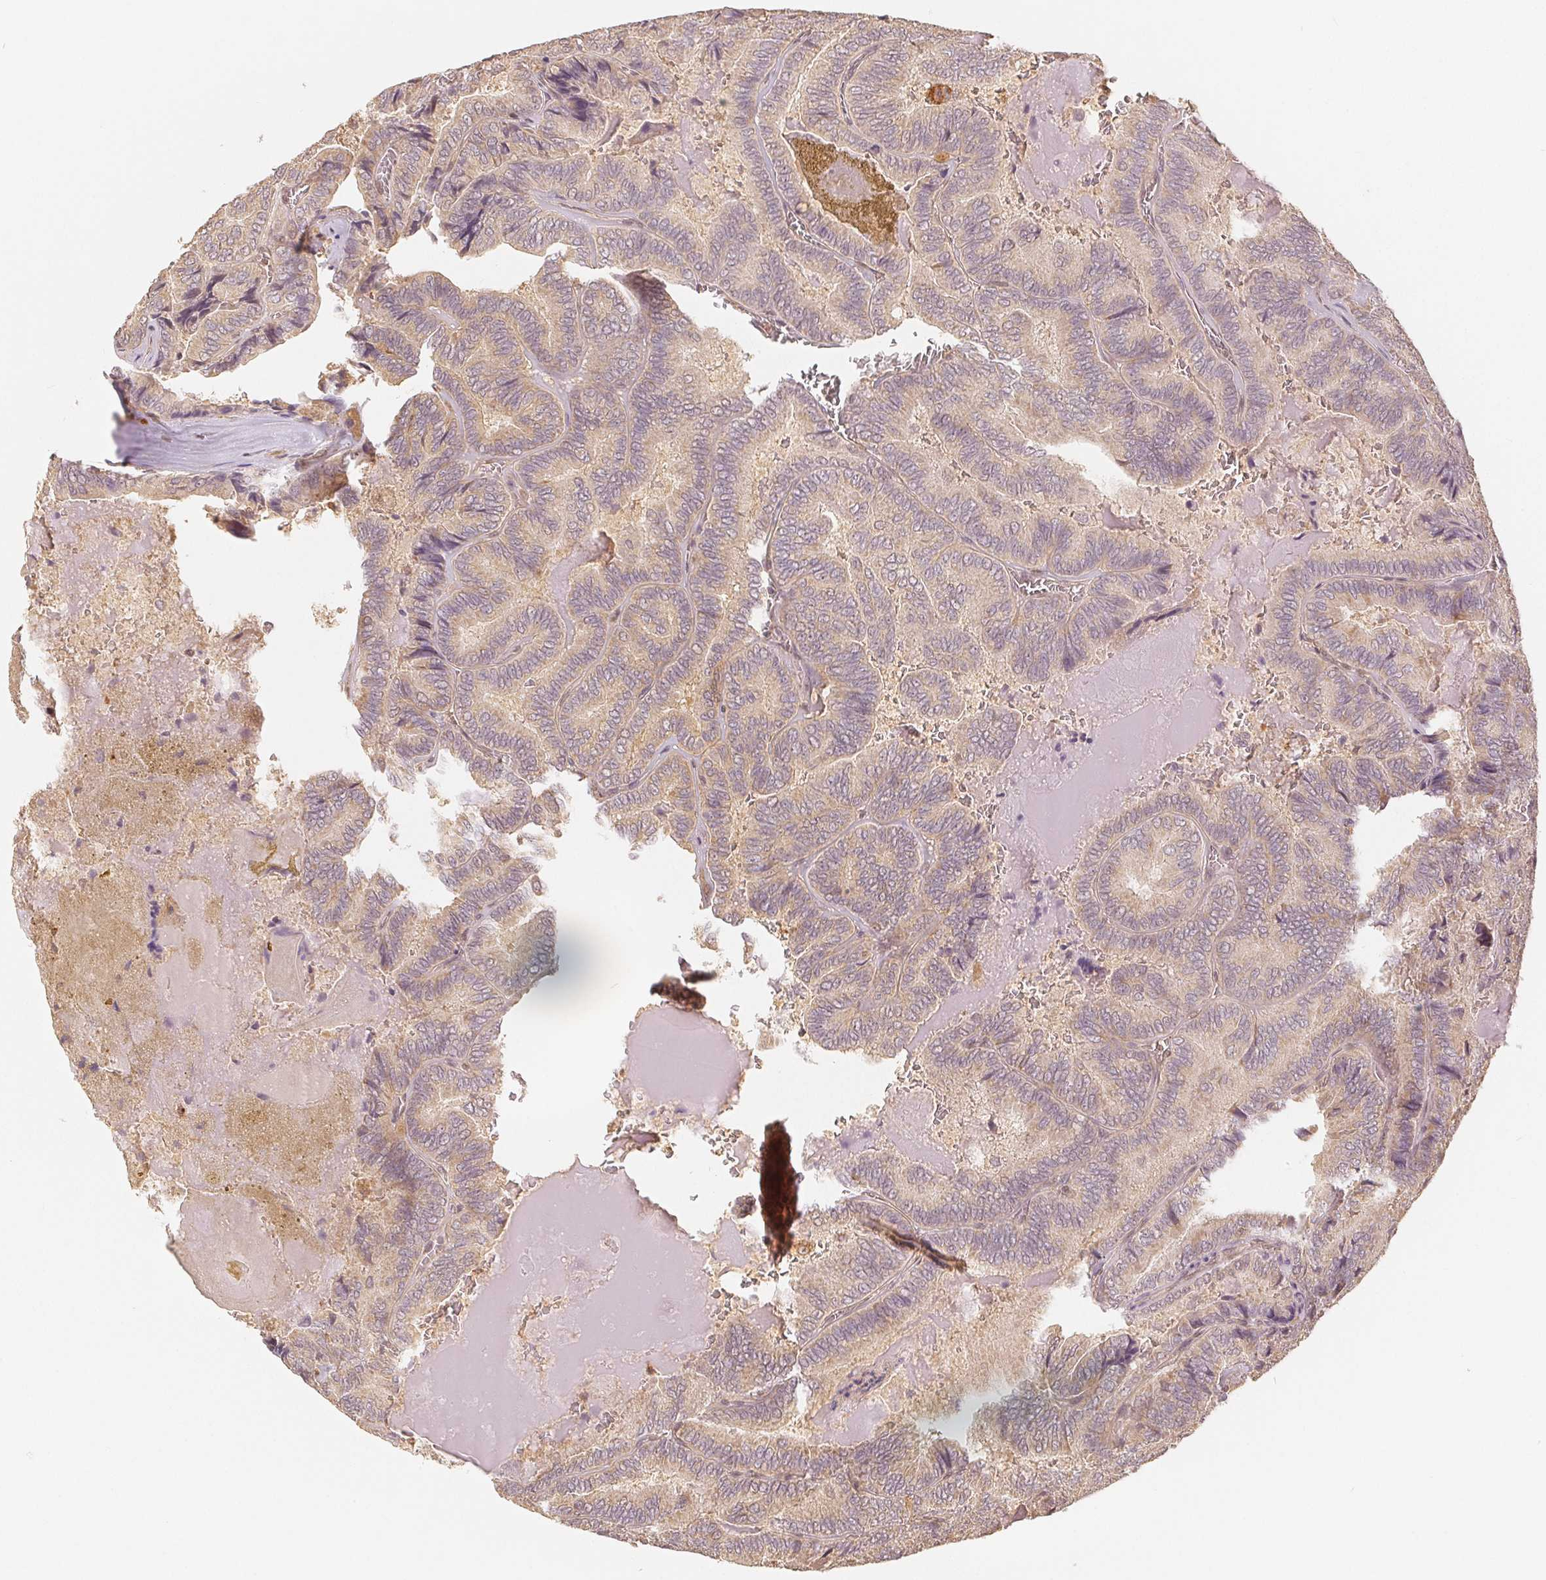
{"staining": {"intensity": "weak", "quantity": ">75%", "location": "cytoplasmic/membranous"}, "tissue": "thyroid cancer", "cell_type": "Tumor cells", "image_type": "cancer", "snomed": [{"axis": "morphology", "description": "Papillary adenocarcinoma, NOS"}, {"axis": "topography", "description": "Thyroid gland"}], "caption": "DAB (3,3'-diaminobenzidine) immunohistochemical staining of human thyroid papillary adenocarcinoma demonstrates weak cytoplasmic/membranous protein expression in about >75% of tumor cells. Immunohistochemistry (ihc) stains the protein in brown and the nuclei are stained blue.", "gene": "GUSB", "patient": {"sex": "female", "age": 75}}